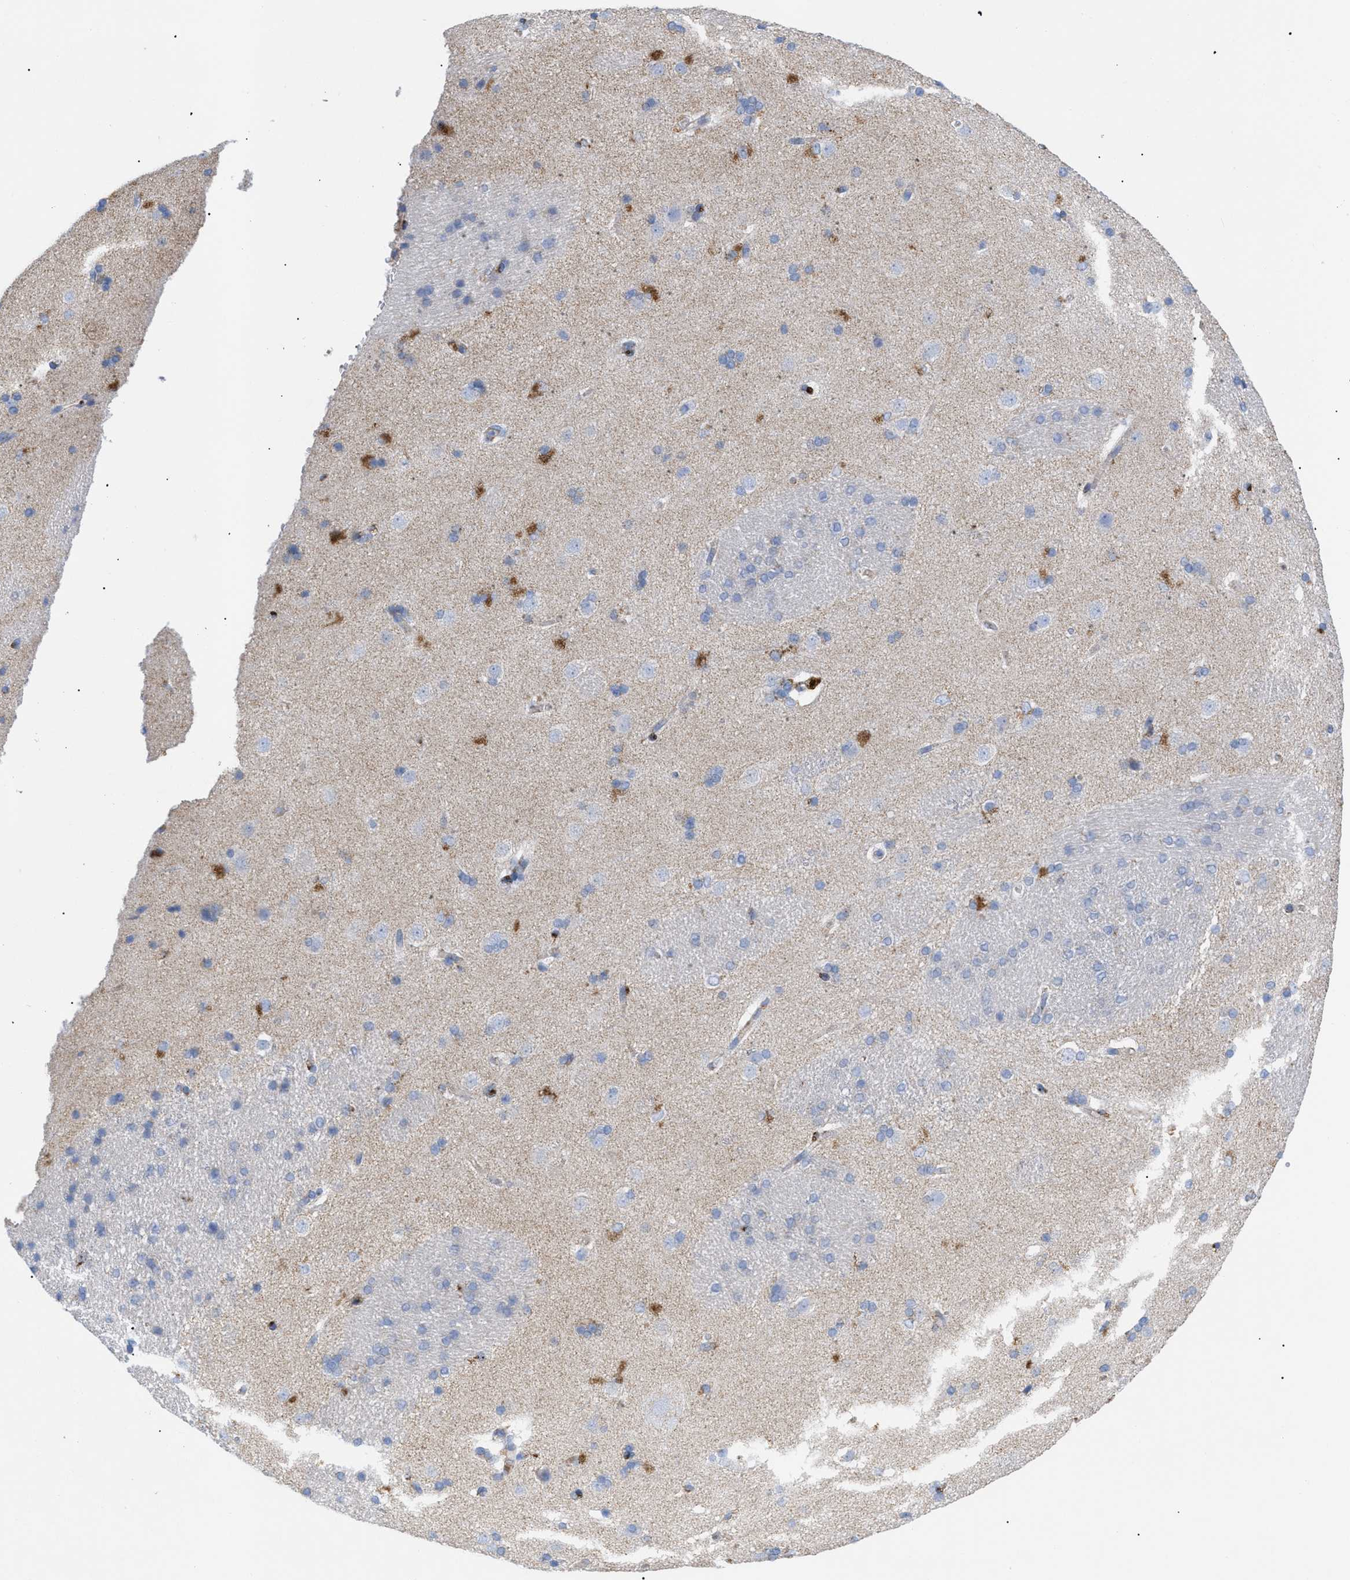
{"staining": {"intensity": "strong", "quantity": "<25%", "location": "cytoplasmic/membranous"}, "tissue": "caudate", "cell_type": "Glial cells", "image_type": "normal", "snomed": [{"axis": "morphology", "description": "Normal tissue, NOS"}, {"axis": "topography", "description": "Lateral ventricle wall"}], "caption": "Protein expression analysis of benign caudate reveals strong cytoplasmic/membranous staining in approximately <25% of glial cells. (DAB IHC with brightfield microscopy, high magnification).", "gene": "DRAM2", "patient": {"sex": "female", "age": 19}}